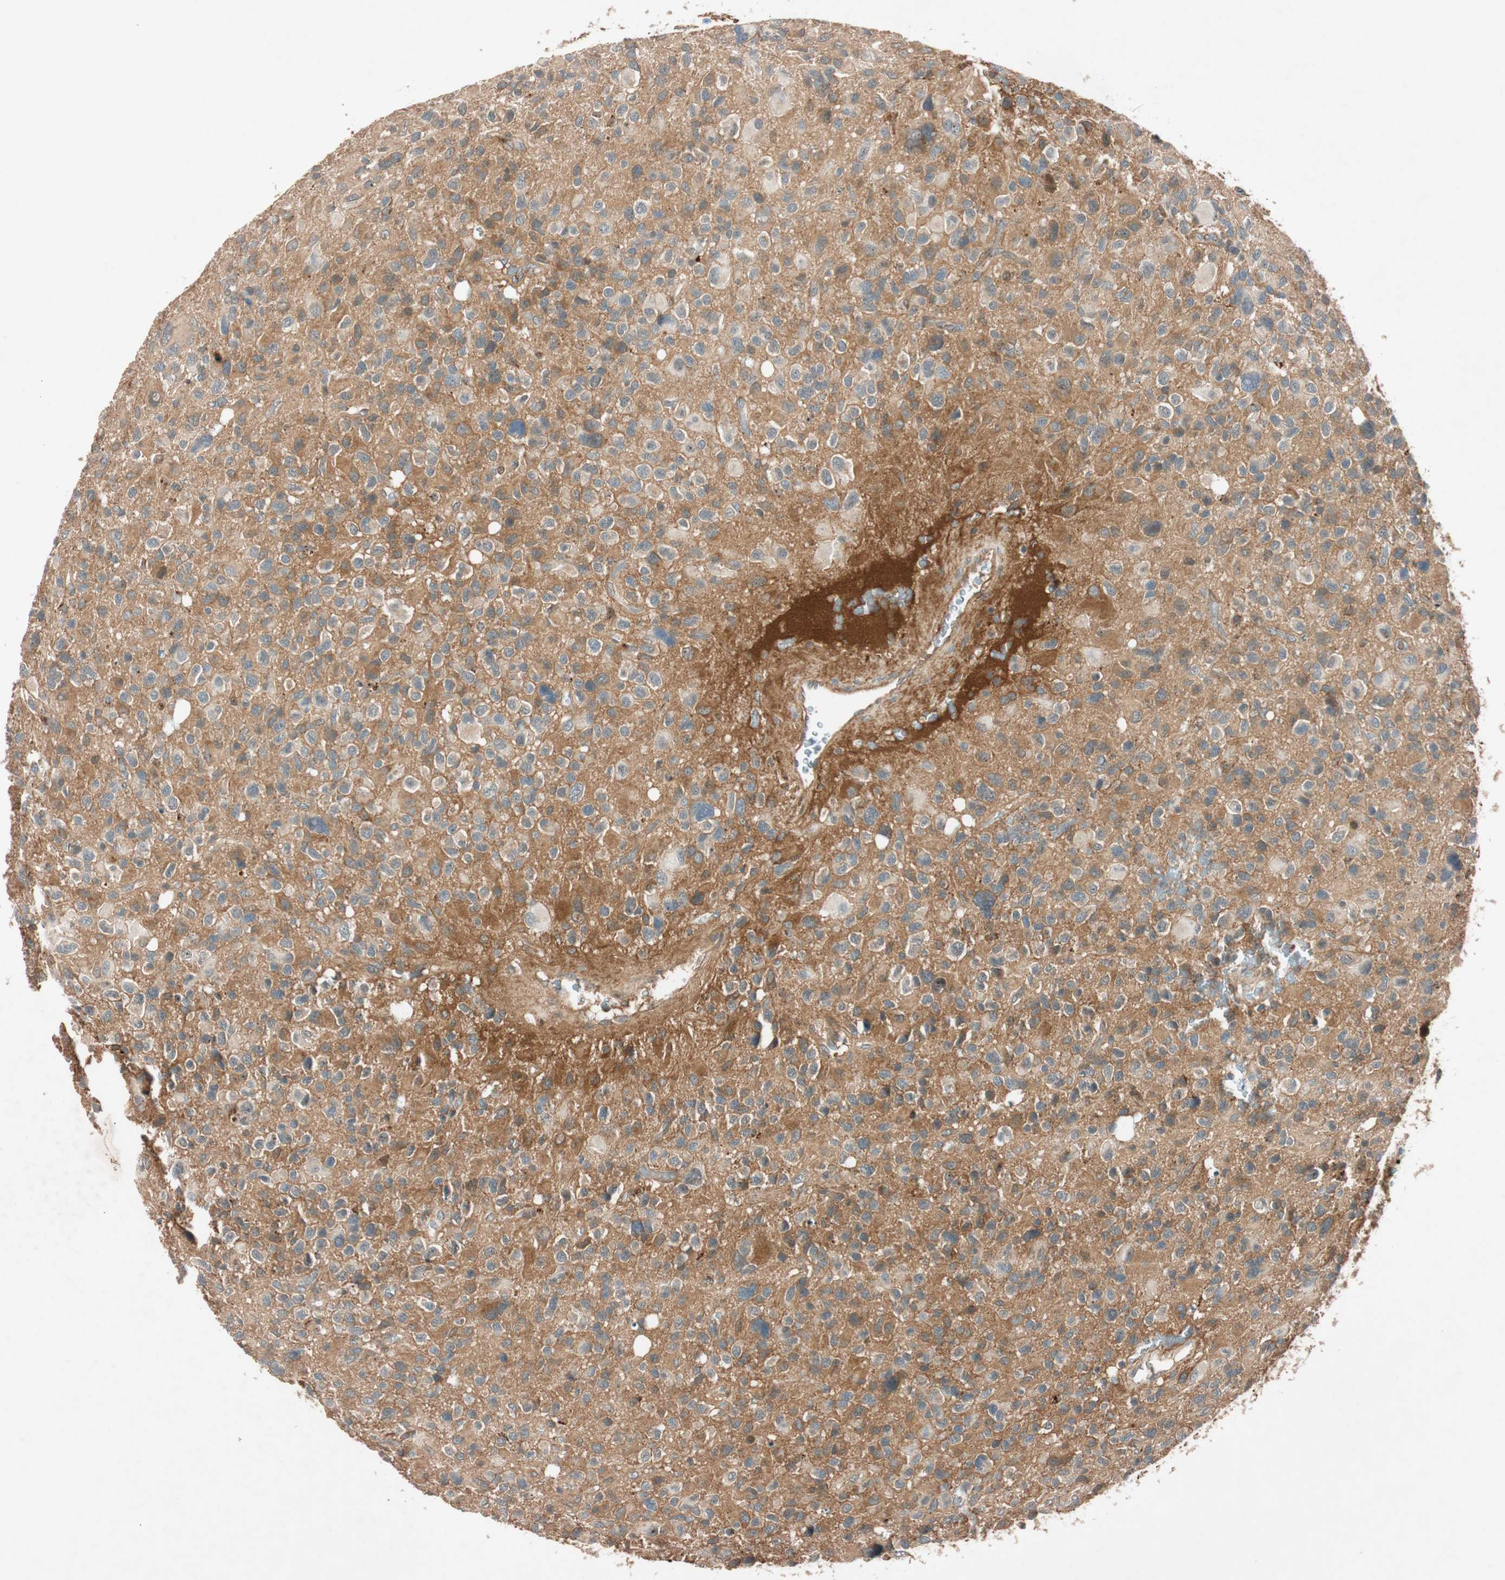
{"staining": {"intensity": "moderate", "quantity": "25%-75%", "location": "cytoplasmic/membranous"}, "tissue": "glioma", "cell_type": "Tumor cells", "image_type": "cancer", "snomed": [{"axis": "morphology", "description": "Glioma, malignant, High grade"}, {"axis": "topography", "description": "Brain"}], "caption": "The image demonstrates a brown stain indicating the presence of a protein in the cytoplasmic/membranous of tumor cells in malignant high-grade glioma.", "gene": "EPHA6", "patient": {"sex": "male", "age": 48}}